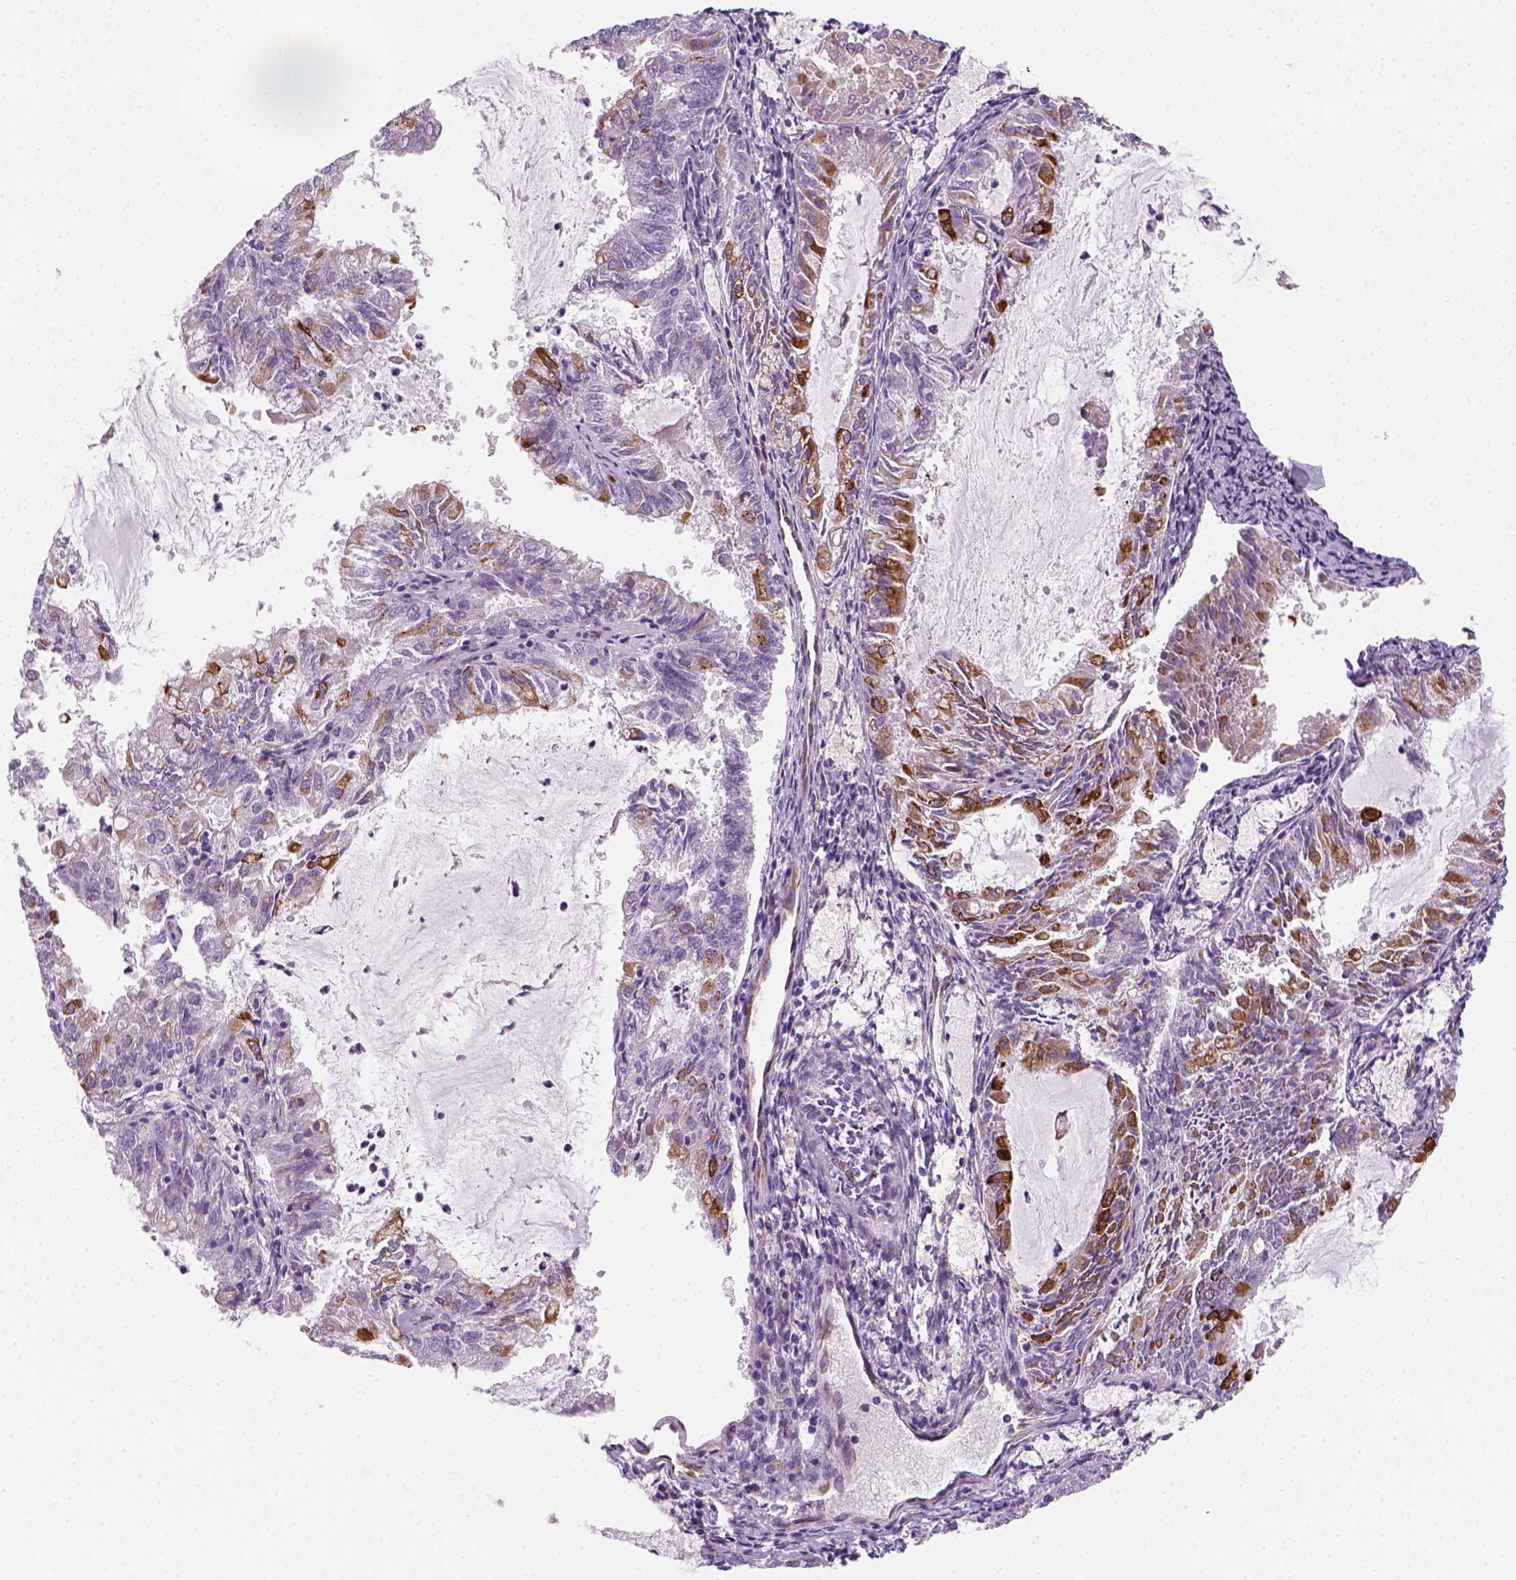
{"staining": {"intensity": "moderate", "quantity": "<25%", "location": "cytoplasmic/membranous"}, "tissue": "endometrial cancer", "cell_type": "Tumor cells", "image_type": "cancer", "snomed": [{"axis": "morphology", "description": "Adenocarcinoma, NOS"}, {"axis": "topography", "description": "Endometrium"}], "caption": "Moderate cytoplasmic/membranous positivity is seen in about <25% of tumor cells in endometrial cancer.", "gene": "CES2", "patient": {"sex": "female", "age": 57}}